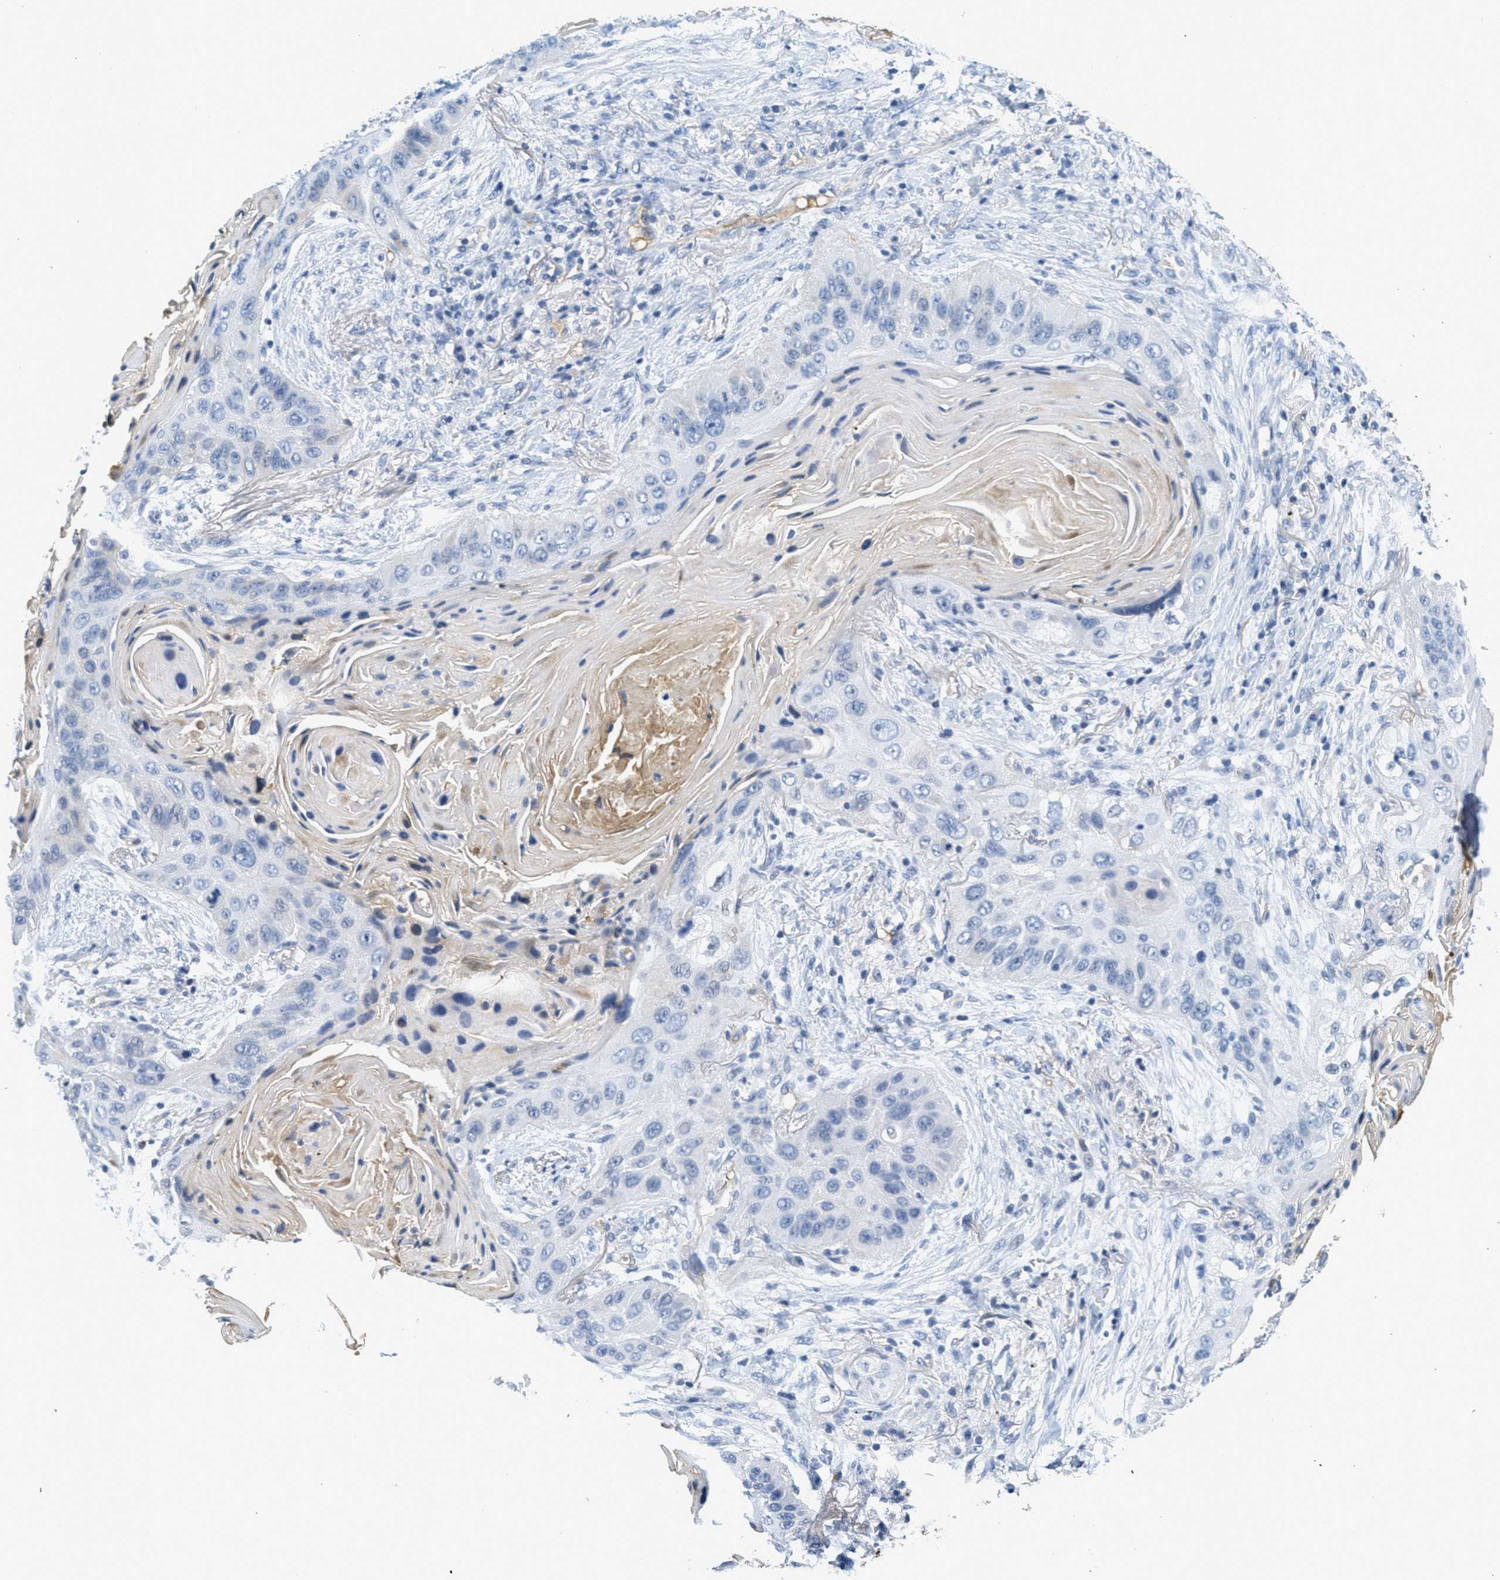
{"staining": {"intensity": "negative", "quantity": "none", "location": "none"}, "tissue": "lung cancer", "cell_type": "Tumor cells", "image_type": "cancer", "snomed": [{"axis": "morphology", "description": "Squamous cell carcinoma, NOS"}, {"axis": "topography", "description": "Lung"}], "caption": "Immunohistochemistry (IHC) of lung cancer (squamous cell carcinoma) exhibits no positivity in tumor cells.", "gene": "SERPINA1", "patient": {"sex": "female", "age": 67}}